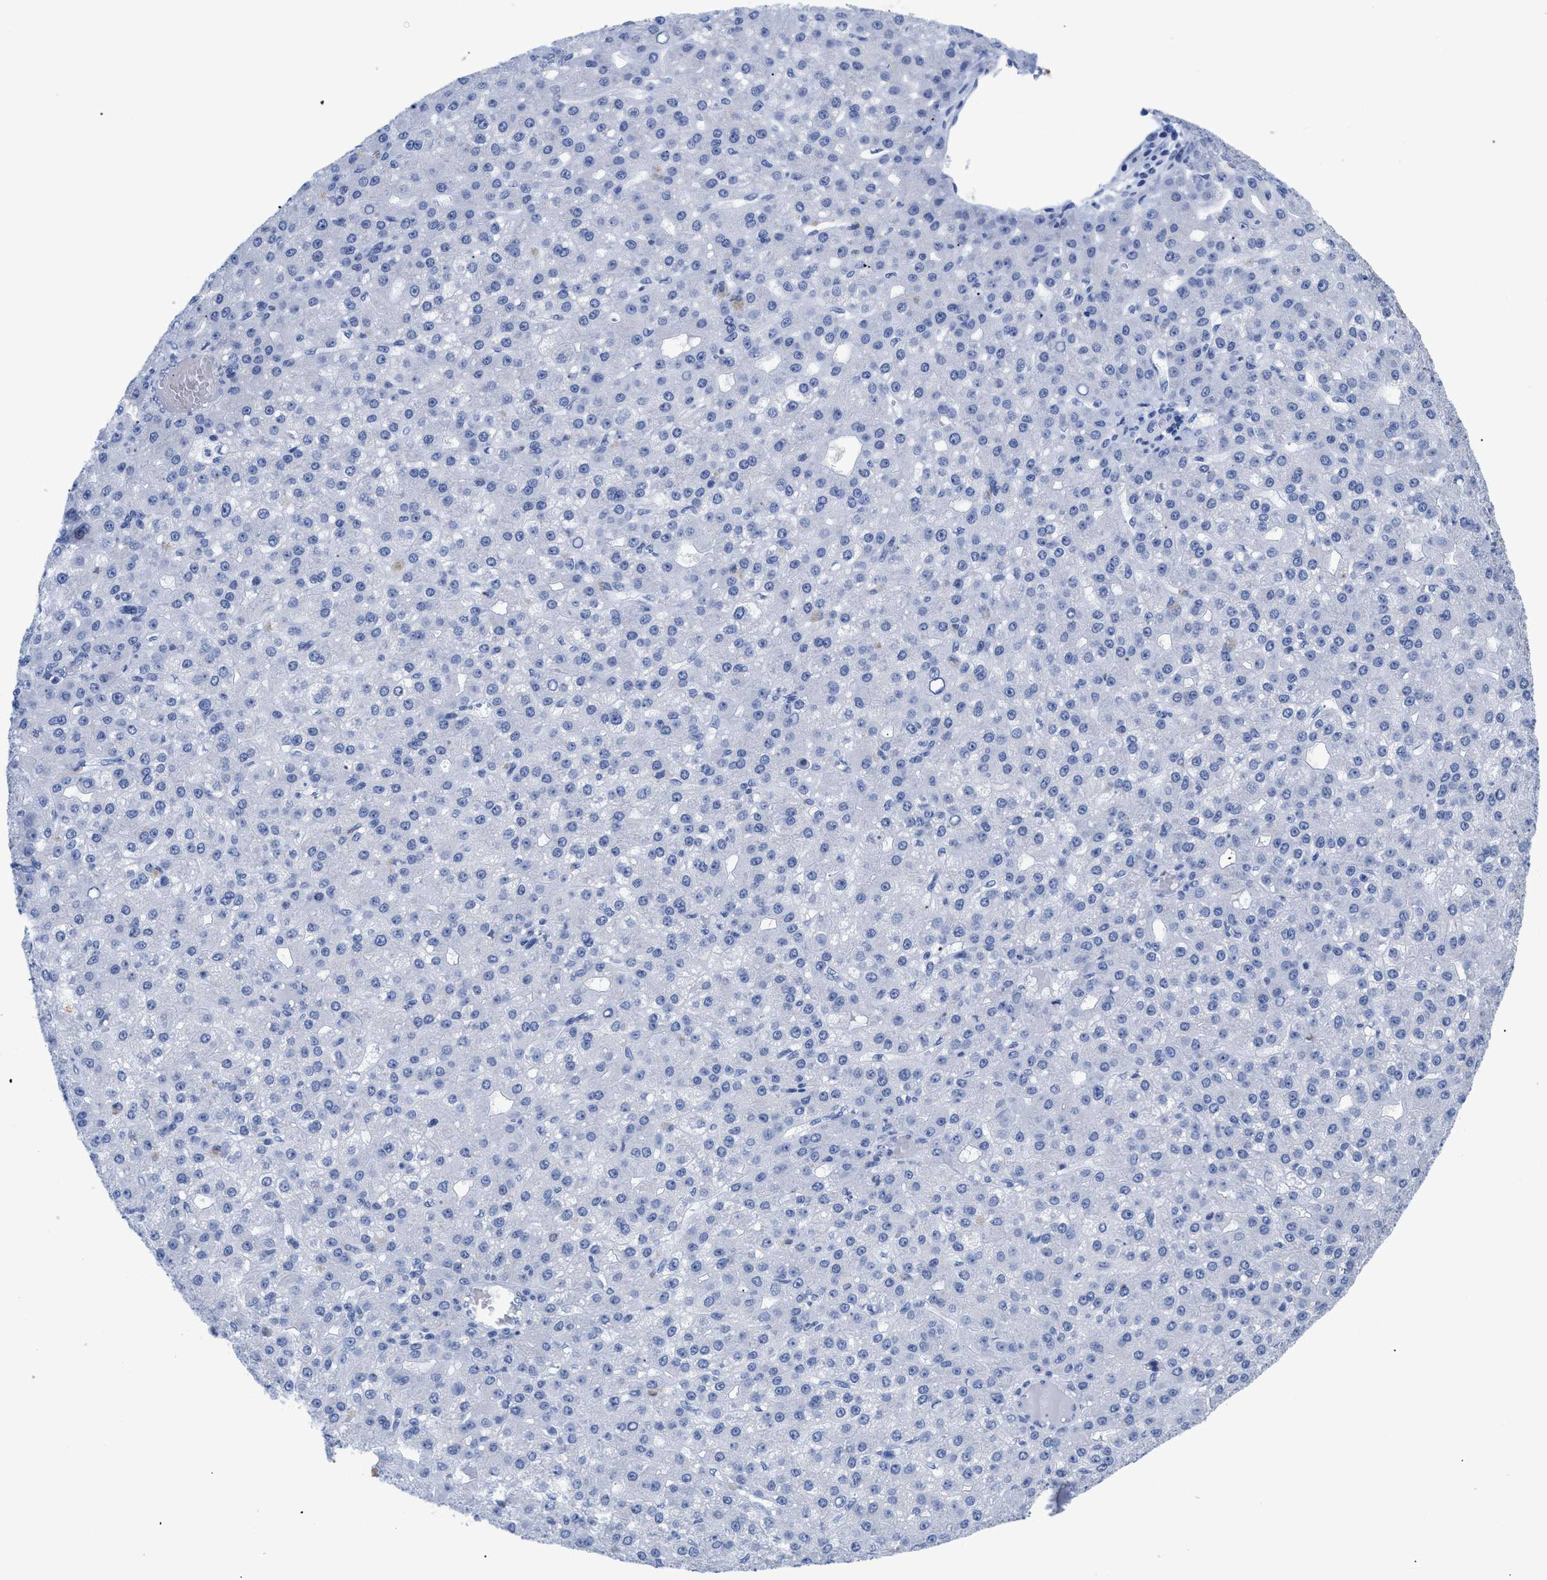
{"staining": {"intensity": "negative", "quantity": "none", "location": "none"}, "tissue": "liver cancer", "cell_type": "Tumor cells", "image_type": "cancer", "snomed": [{"axis": "morphology", "description": "Carcinoma, Hepatocellular, NOS"}, {"axis": "topography", "description": "Liver"}], "caption": "Protein analysis of liver hepatocellular carcinoma exhibits no significant positivity in tumor cells. (Brightfield microscopy of DAB immunohistochemistry (IHC) at high magnification).", "gene": "DUSP26", "patient": {"sex": "male", "age": 67}}